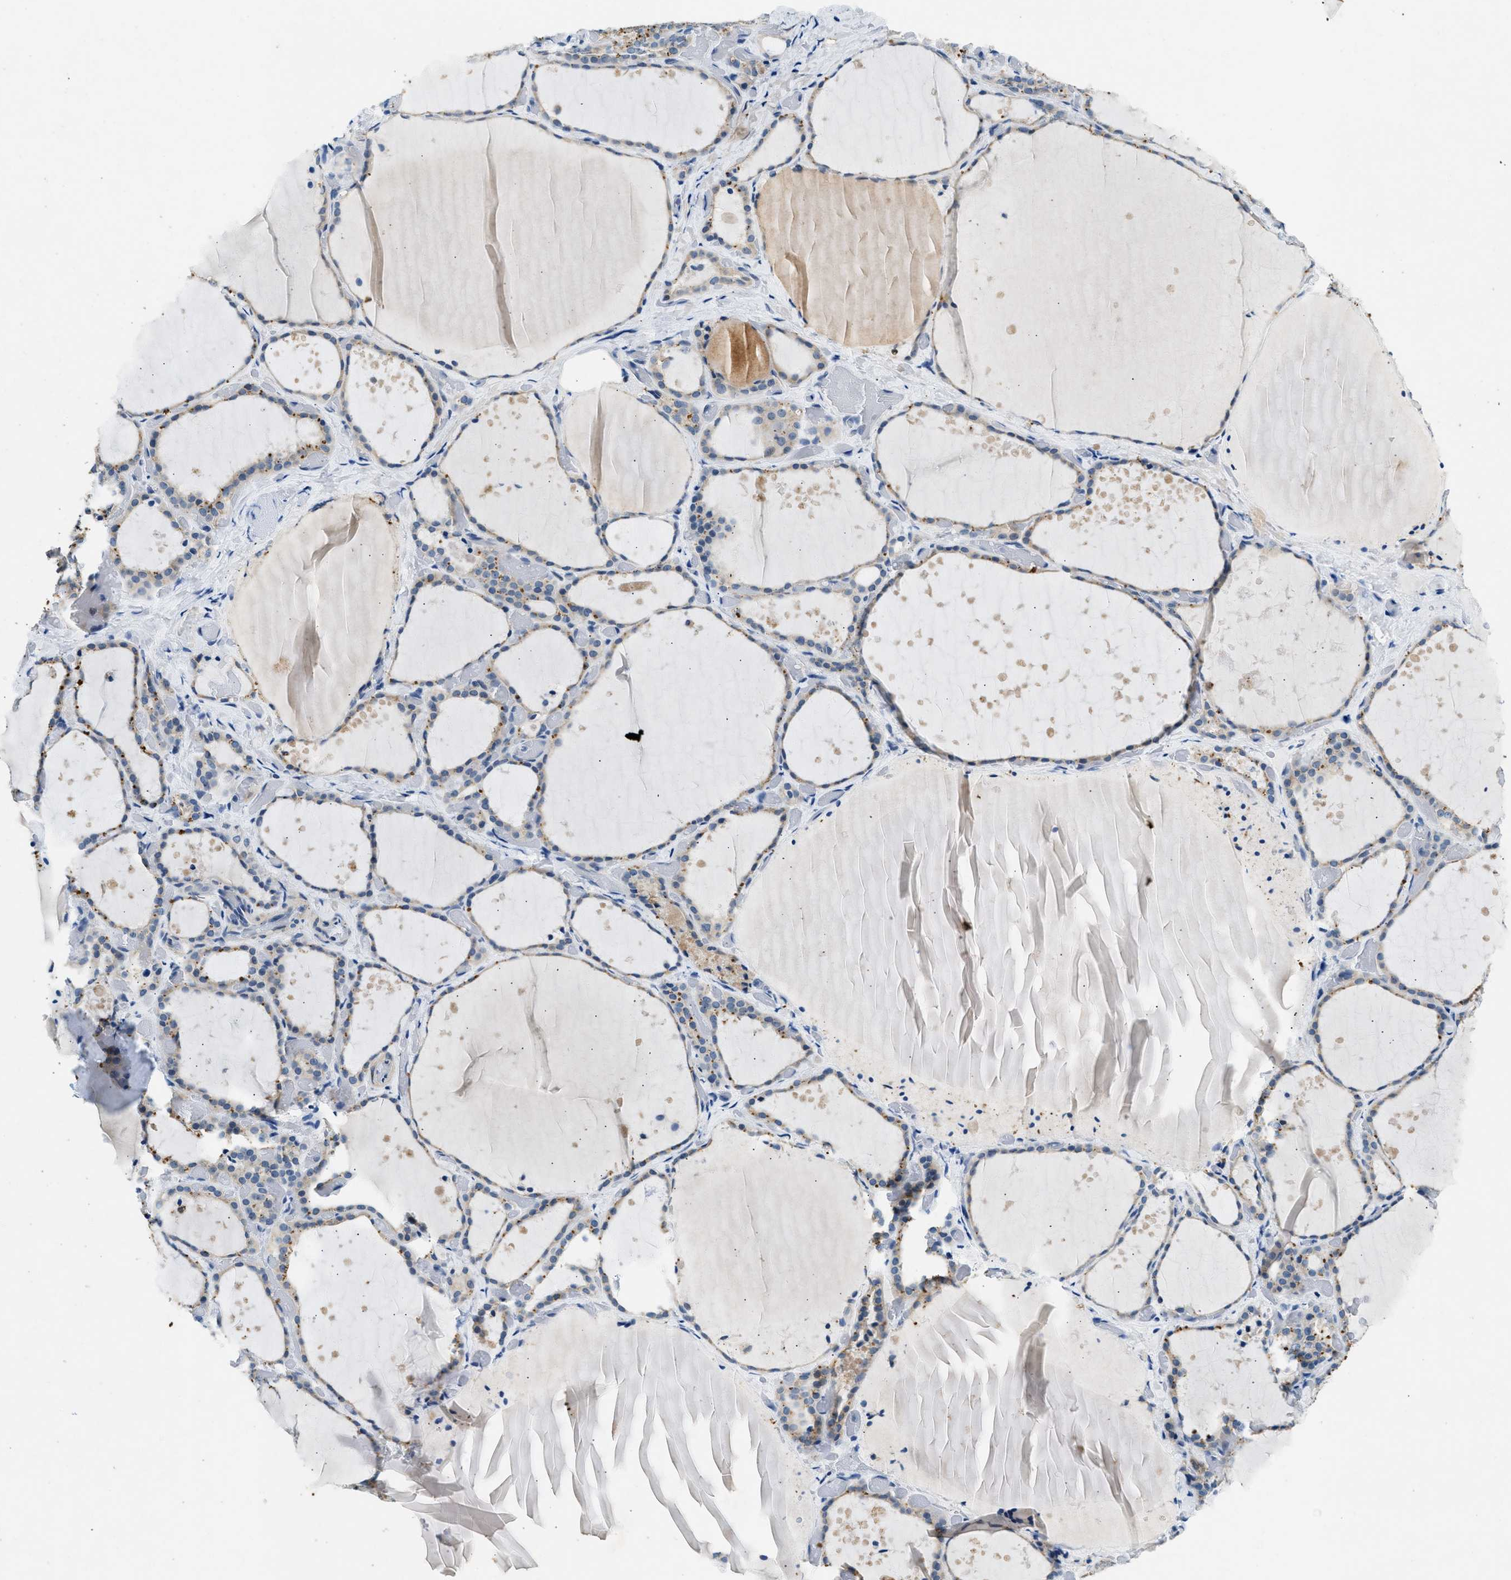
{"staining": {"intensity": "moderate", "quantity": "<25%", "location": "cytoplasmic/membranous"}, "tissue": "thyroid gland", "cell_type": "Glandular cells", "image_type": "normal", "snomed": [{"axis": "morphology", "description": "Normal tissue, NOS"}, {"axis": "topography", "description": "Thyroid gland"}], "caption": "Protein staining shows moderate cytoplasmic/membranous positivity in about <25% of glandular cells in unremarkable thyroid gland.", "gene": "CFAP20", "patient": {"sex": "female", "age": 44}}